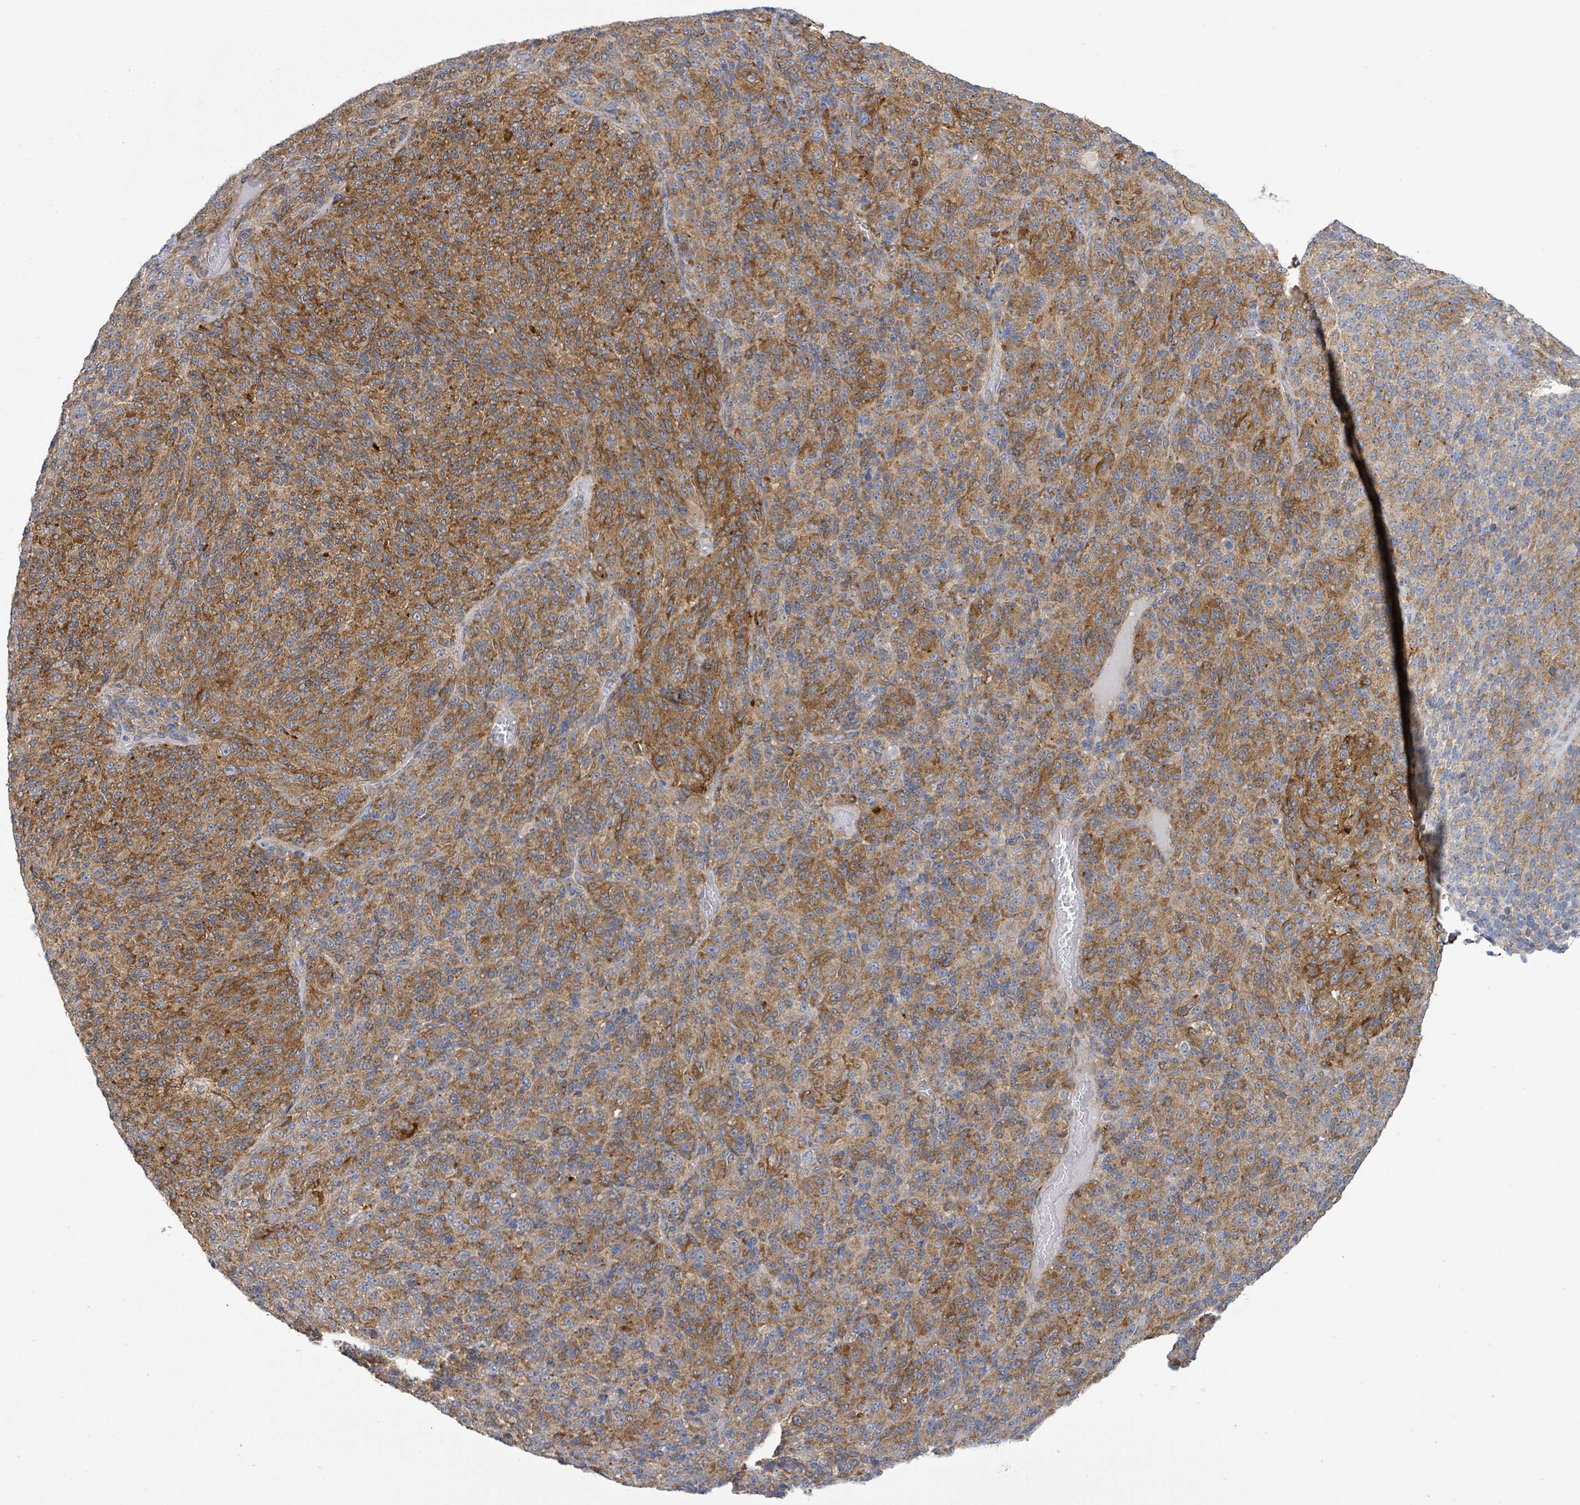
{"staining": {"intensity": "moderate", "quantity": ">75%", "location": "cytoplasmic/membranous"}, "tissue": "melanoma", "cell_type": "Tumor cells", "image_type": "cancer", "snomed": [{"axis": "morphology", "description": "Malignant melanoma, Metastatic site"}, {"axis": "topography", "description": "Brain"}], "caption": "Protein staining by immunohistochemistry (IHC) reveals moderate cytoplasmic/membranous staining in about >75% of tumor cells in melanoma.", "gene": "EGFL7", "patient": {"sex": "female", "age": 56}}